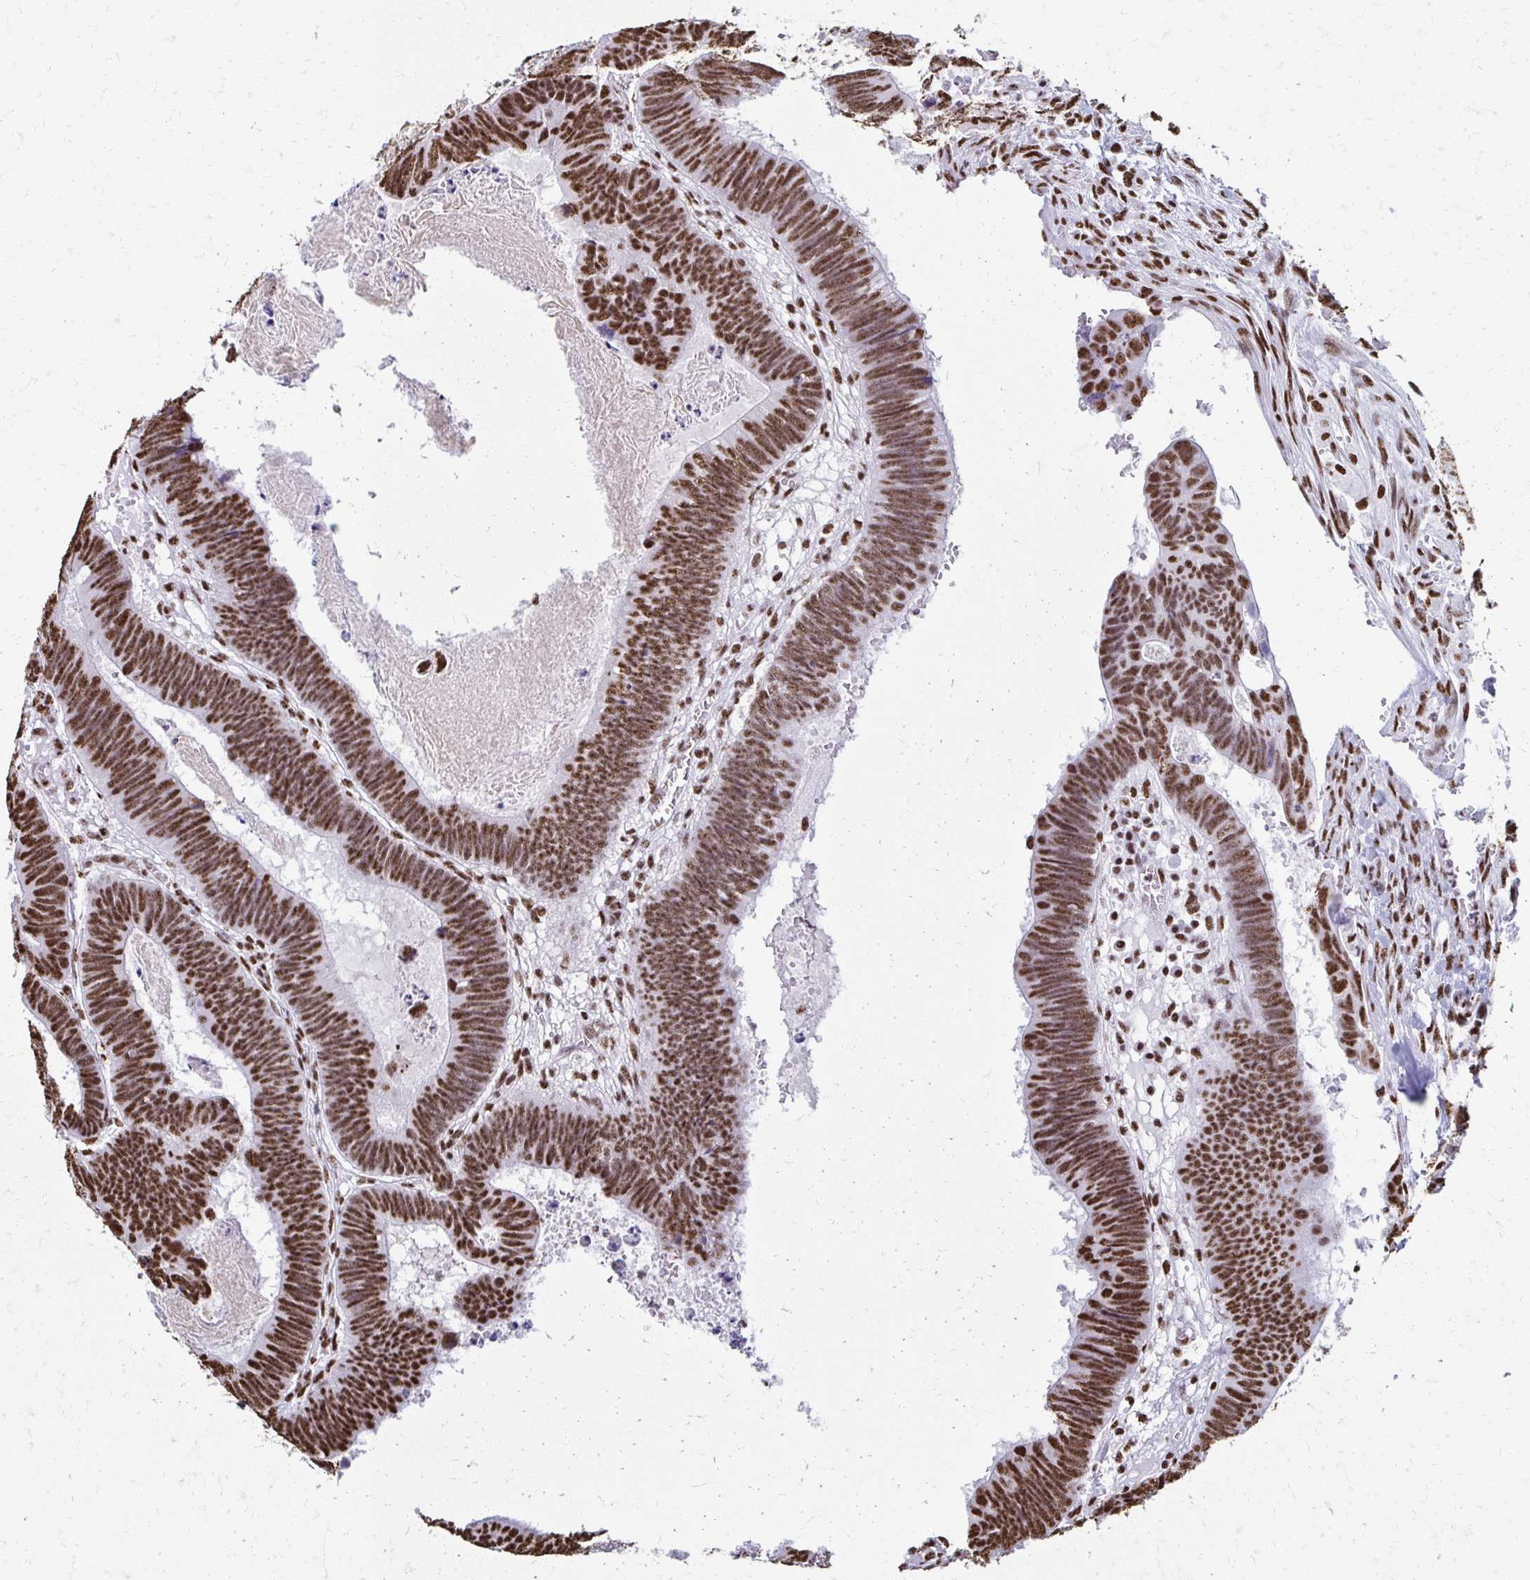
{"staining": {"intensity": "strong", "quantity": ">75%", "location": "nuclear"}, "tissue": "colorectal cancer", "cell_type": "Tumor cells", "image_type": "cancer", "snomed": [{"axis": "morphology", "description": "Adenocarcinoma, NOS"}, {"axis": "topography", "description": "Colon"}], "caption": "The image shows a brown stain indicating the presence of a protein in the nuclear of tumor cells in colorectal cancer (adenocarcinoma).", "gene": "NONO", "patient": {"sex": "male", "age": 62}}